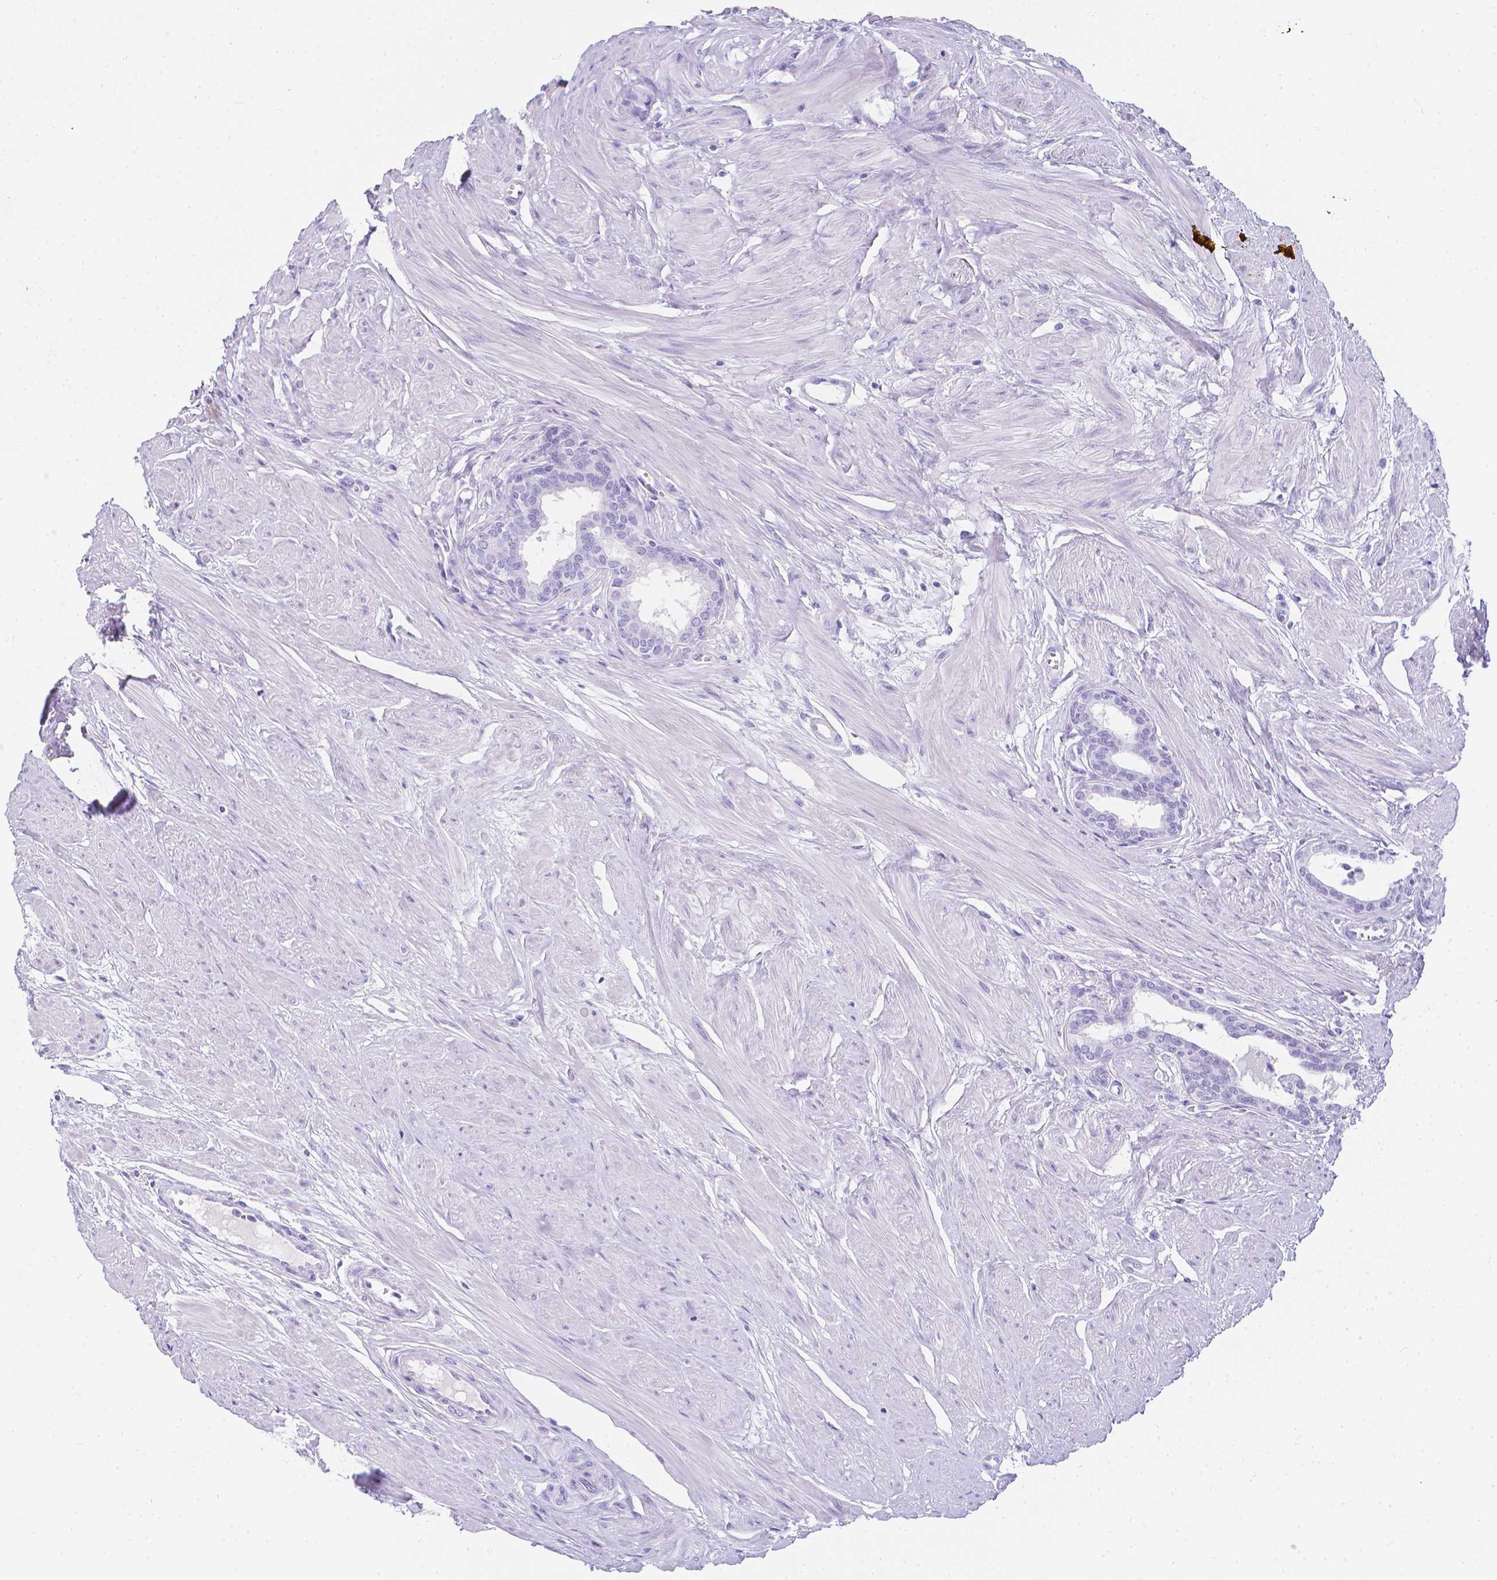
{"staining": {"intensity": "negative", "quantity": "none", "location": "none"}, "tissue": "prostate", "cell_type": "Glandular cells", "image_type": "normal", "snomed": [{"axis": "morphology", "description": "Normal tissue, NOS"}, {"axis": "topography", "description": "Prostate"}, {"axis": "topography", "description": "Peripheral nerve tissue"}], "caption": "This image is of unremarkable prostate stained with IHC to label a protein in brown with the nuclei are counter-stained blue. There is no positivity in glandular cells.", "gene": "LGALS4", "patient": {"sex": "male", "age": 55}}